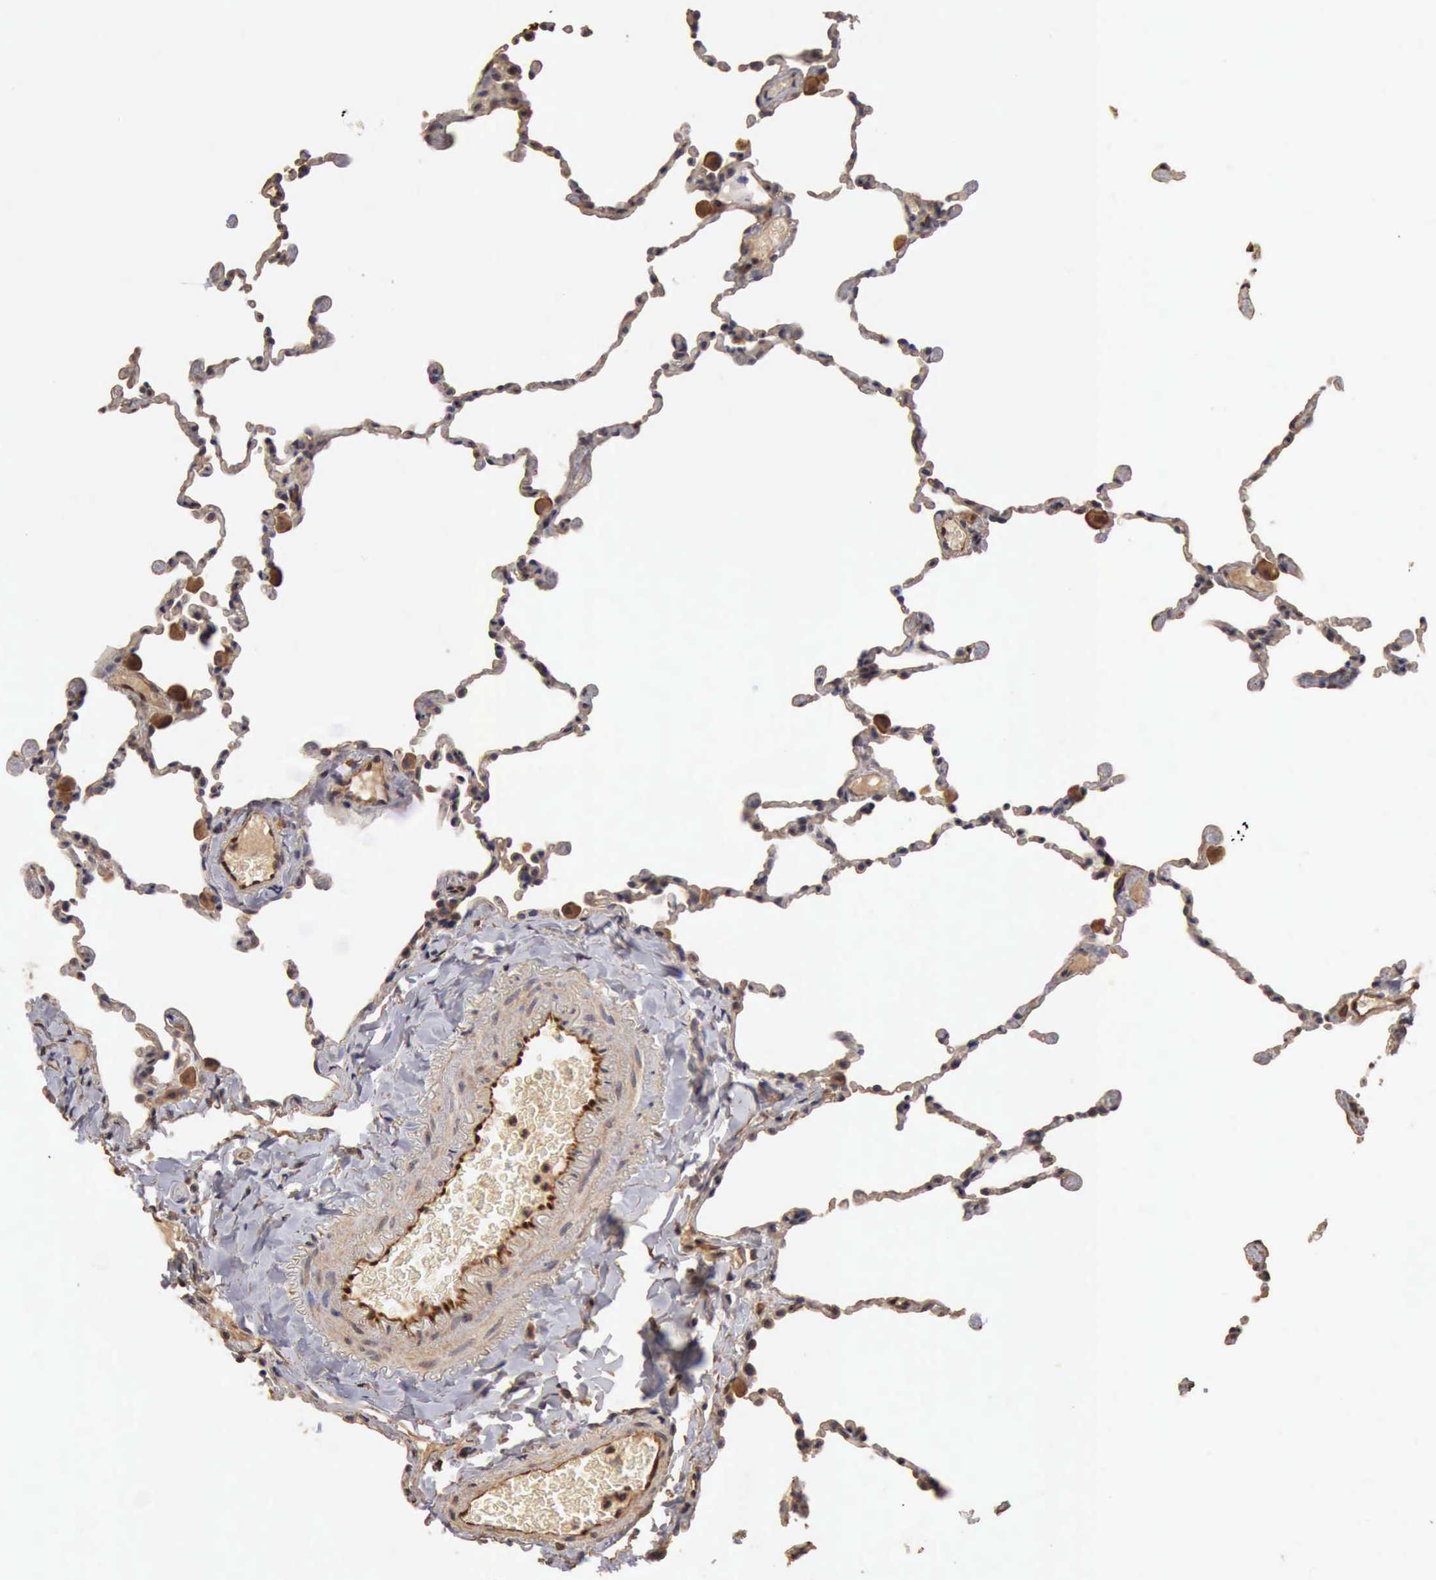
{"staining": {"intensity": "negative", "quantity": "none", "location": "none"}, "tissue": "lung", "cell_type": "Alveolar cells", "image_type": "normal", "snomed": [{"axis": "morphology", "description": "Normal tissue, NOS"}, {"axis": "topography", "description": "Lung"}], "caption": "DAB (3,3'-diaminobenzidine) immunohistochemical staining of normal human lung shows no significant positivity in alveolar cells.", "gene": "BMX", "patient": {"sex": "female", "age": 61}}